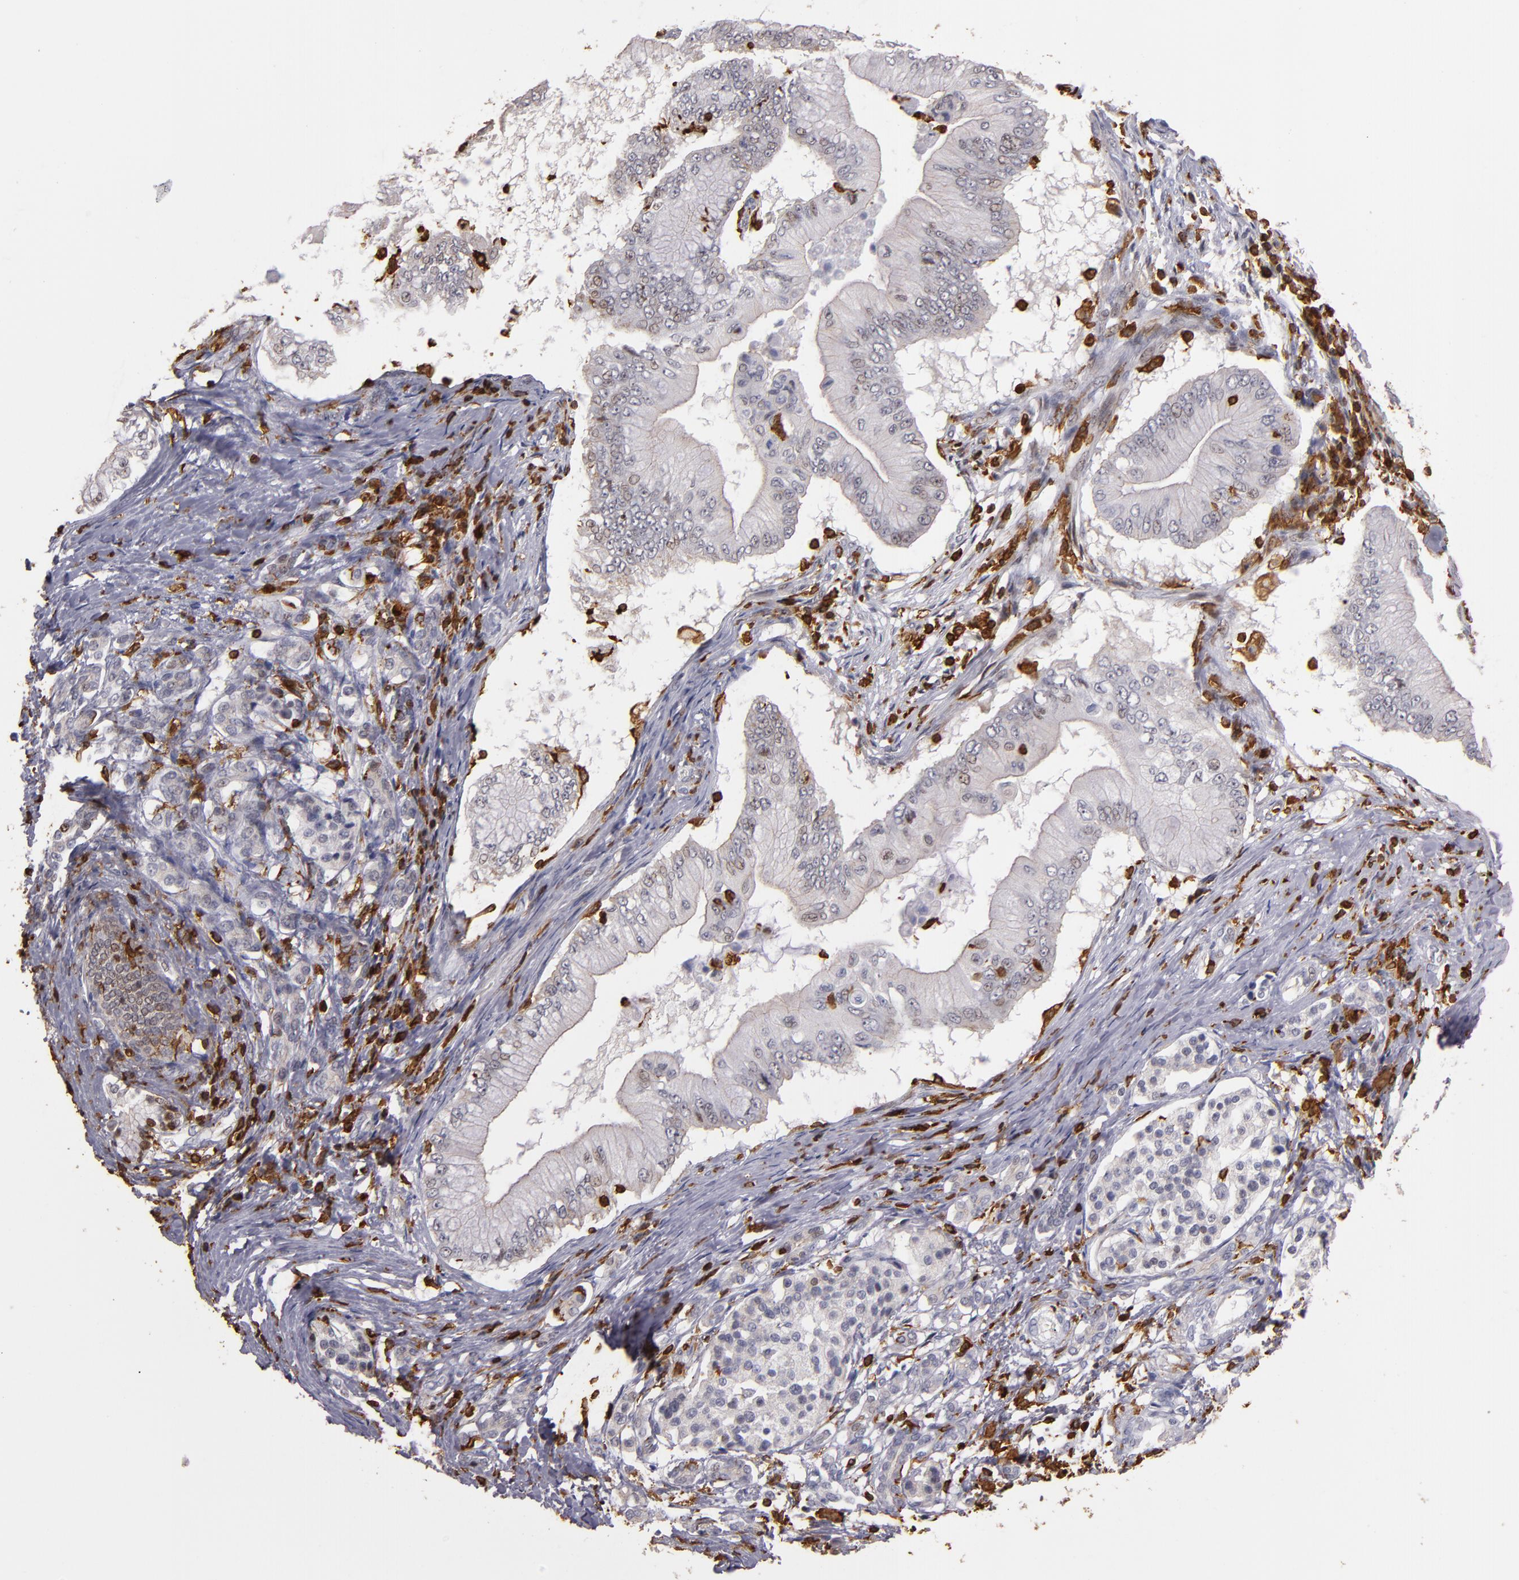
{"staining": {"intensity": "weak", "quantity": ">75%", "location": "cytoplasmic/membranous,nuclear"}, "tissue": "pancreatic cancer", "cell_type": "Tumor cells", "image_type": "cancer", "snomed": [{"axis": "morphology", "description": "Adenocarcinoma, NOS"}, {"axis": "topography", "description": "Pancreas"}], "caption": "Pancreatic adenocarcinoma stained with a brown dye demonstrates weak cytoplasmic/membranous and nuclear positive expression in about >75% of tumor cells.", "gene": "WAS", "patient": {"sex": "male", "age": 62}}